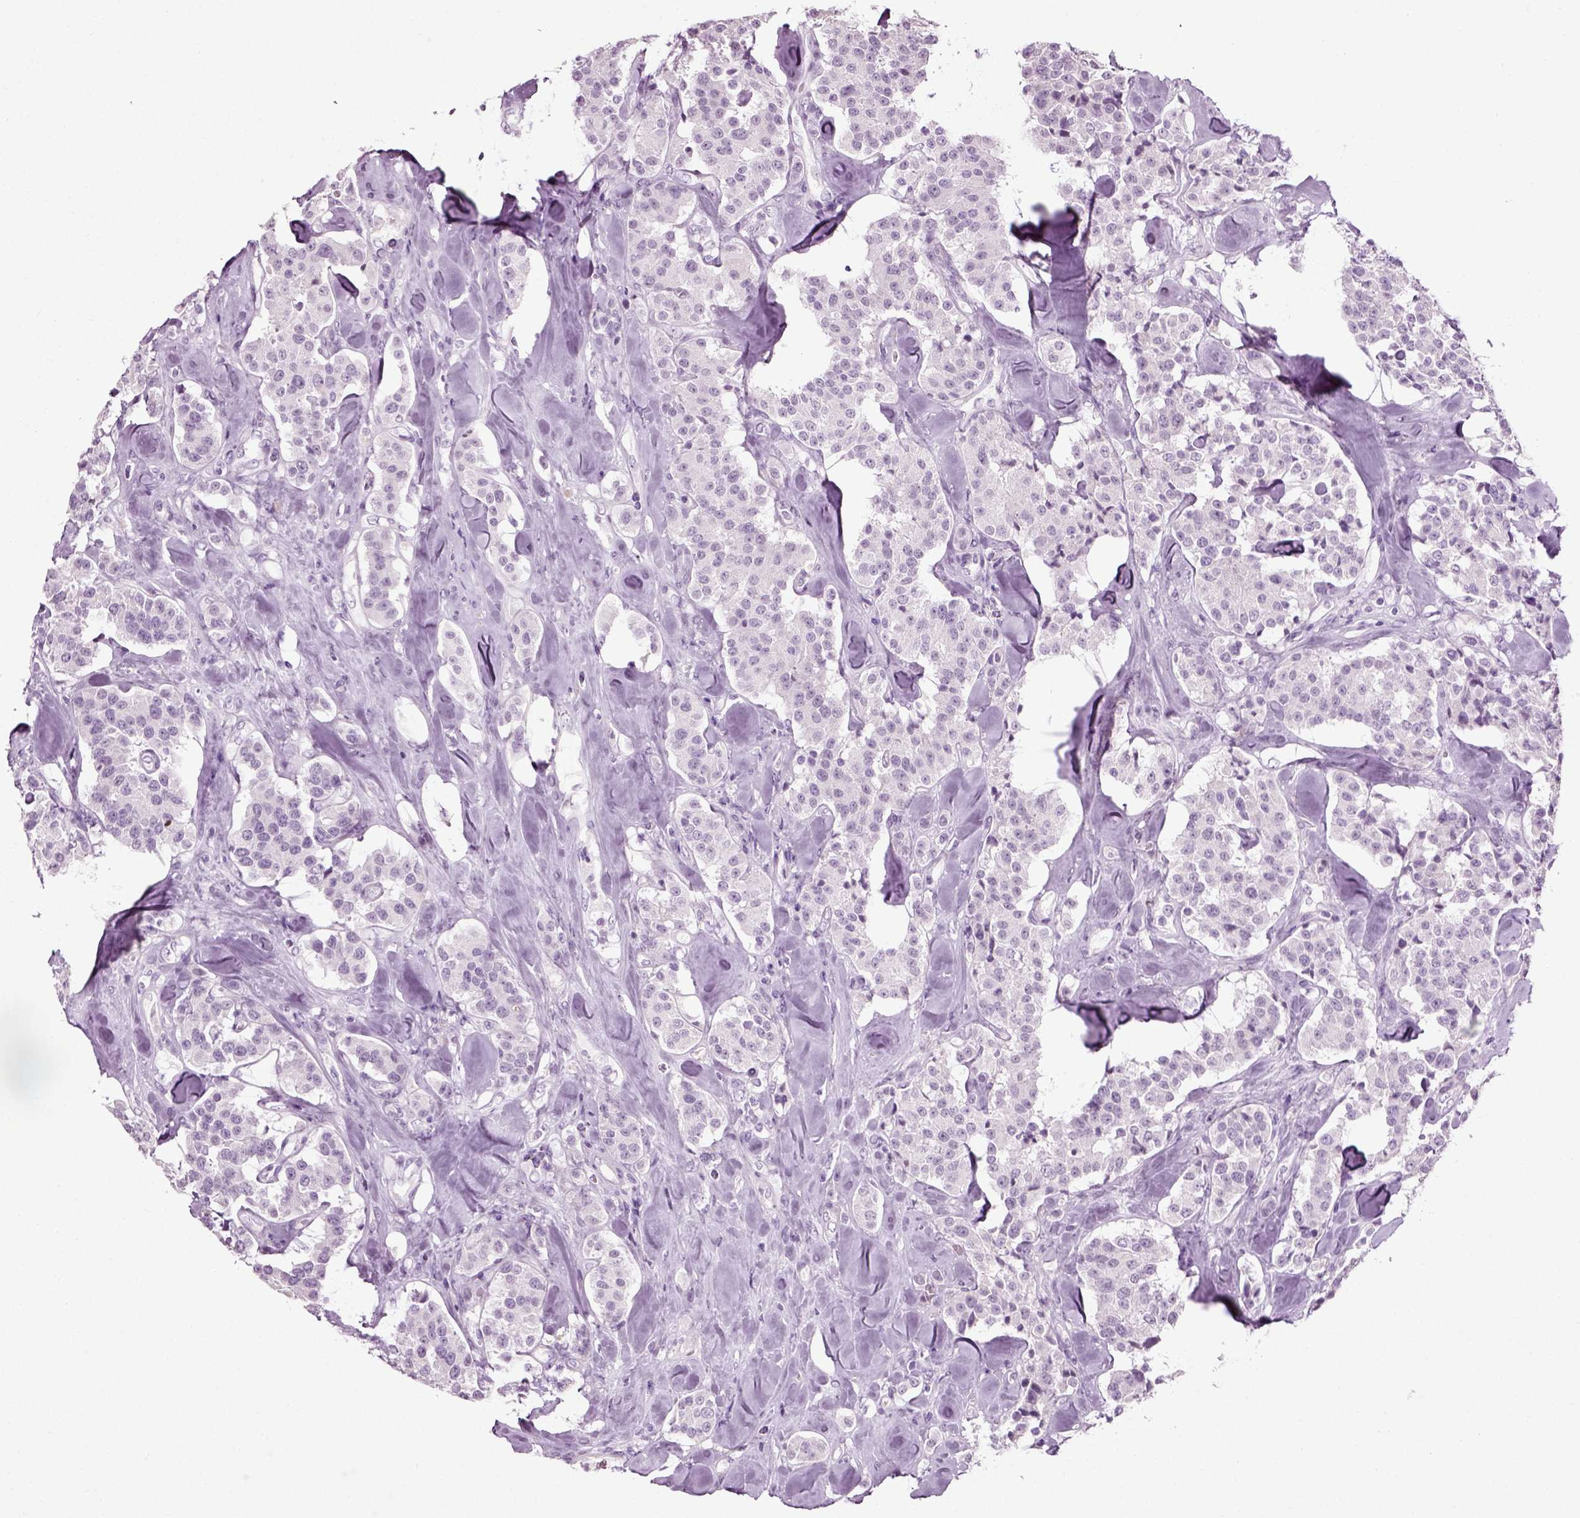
{"staining": {"intensity": "negative", "quantity": "none", "location": "none"}, "tissue": "carcinoid", "cell_type": "Tumor cells", "image_type": "cancer", "snomed": [{"axis": "morphology", "description": "Carcinoid, malignant, NOS"}, {"axis": "topography", "description": "Pancreas"}], "caption": "Protein analysis of carcinoid exhibits no significant staining in tumor cells. (Stains: DAB immunohistochemistry (IHC) with hematoxylin counter stain, Microscopy: brightfield microscopy at high magnification).", "gene": "SLC26A8", "patient": {"sex": "male", "age": 41}}